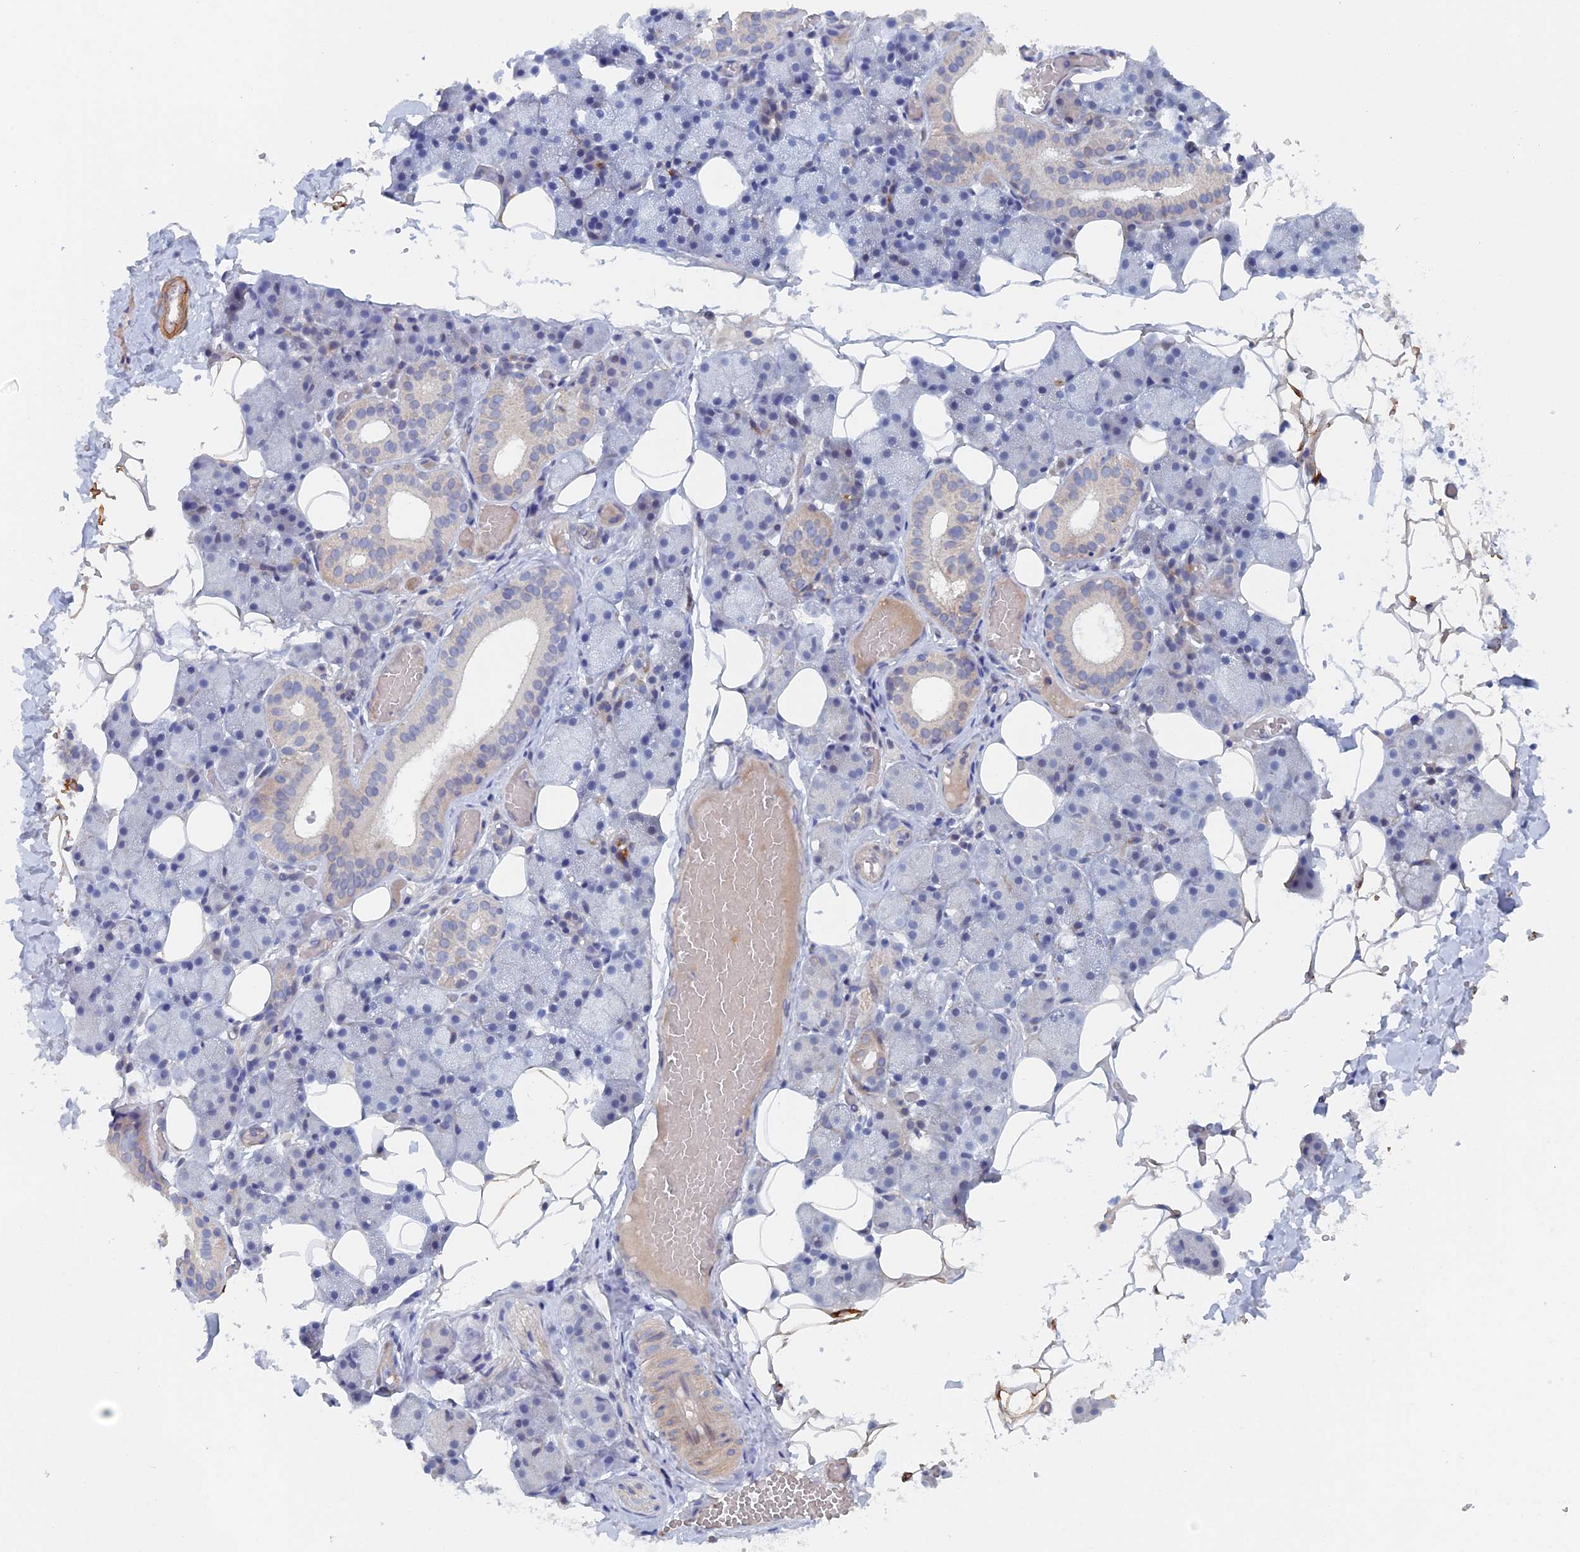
{"staining": {"intensity": "negative", "quantity": "none", "location": "none"}, "tissue": "salivary gland", "cell_type": "Glandular cells", "image_type": "normal", "snomed": [{"axis": "morphology", "description": "Normal tissue, NOS"}, {"axis": "topography", "description": "Salivary gland"}], "caption": "This is an IHC histopathology image of benign human salivary gland. There is no expression in glandular cells.", "gene": "ELOVL6", "patient": {"sex": "female", "age": 33}}